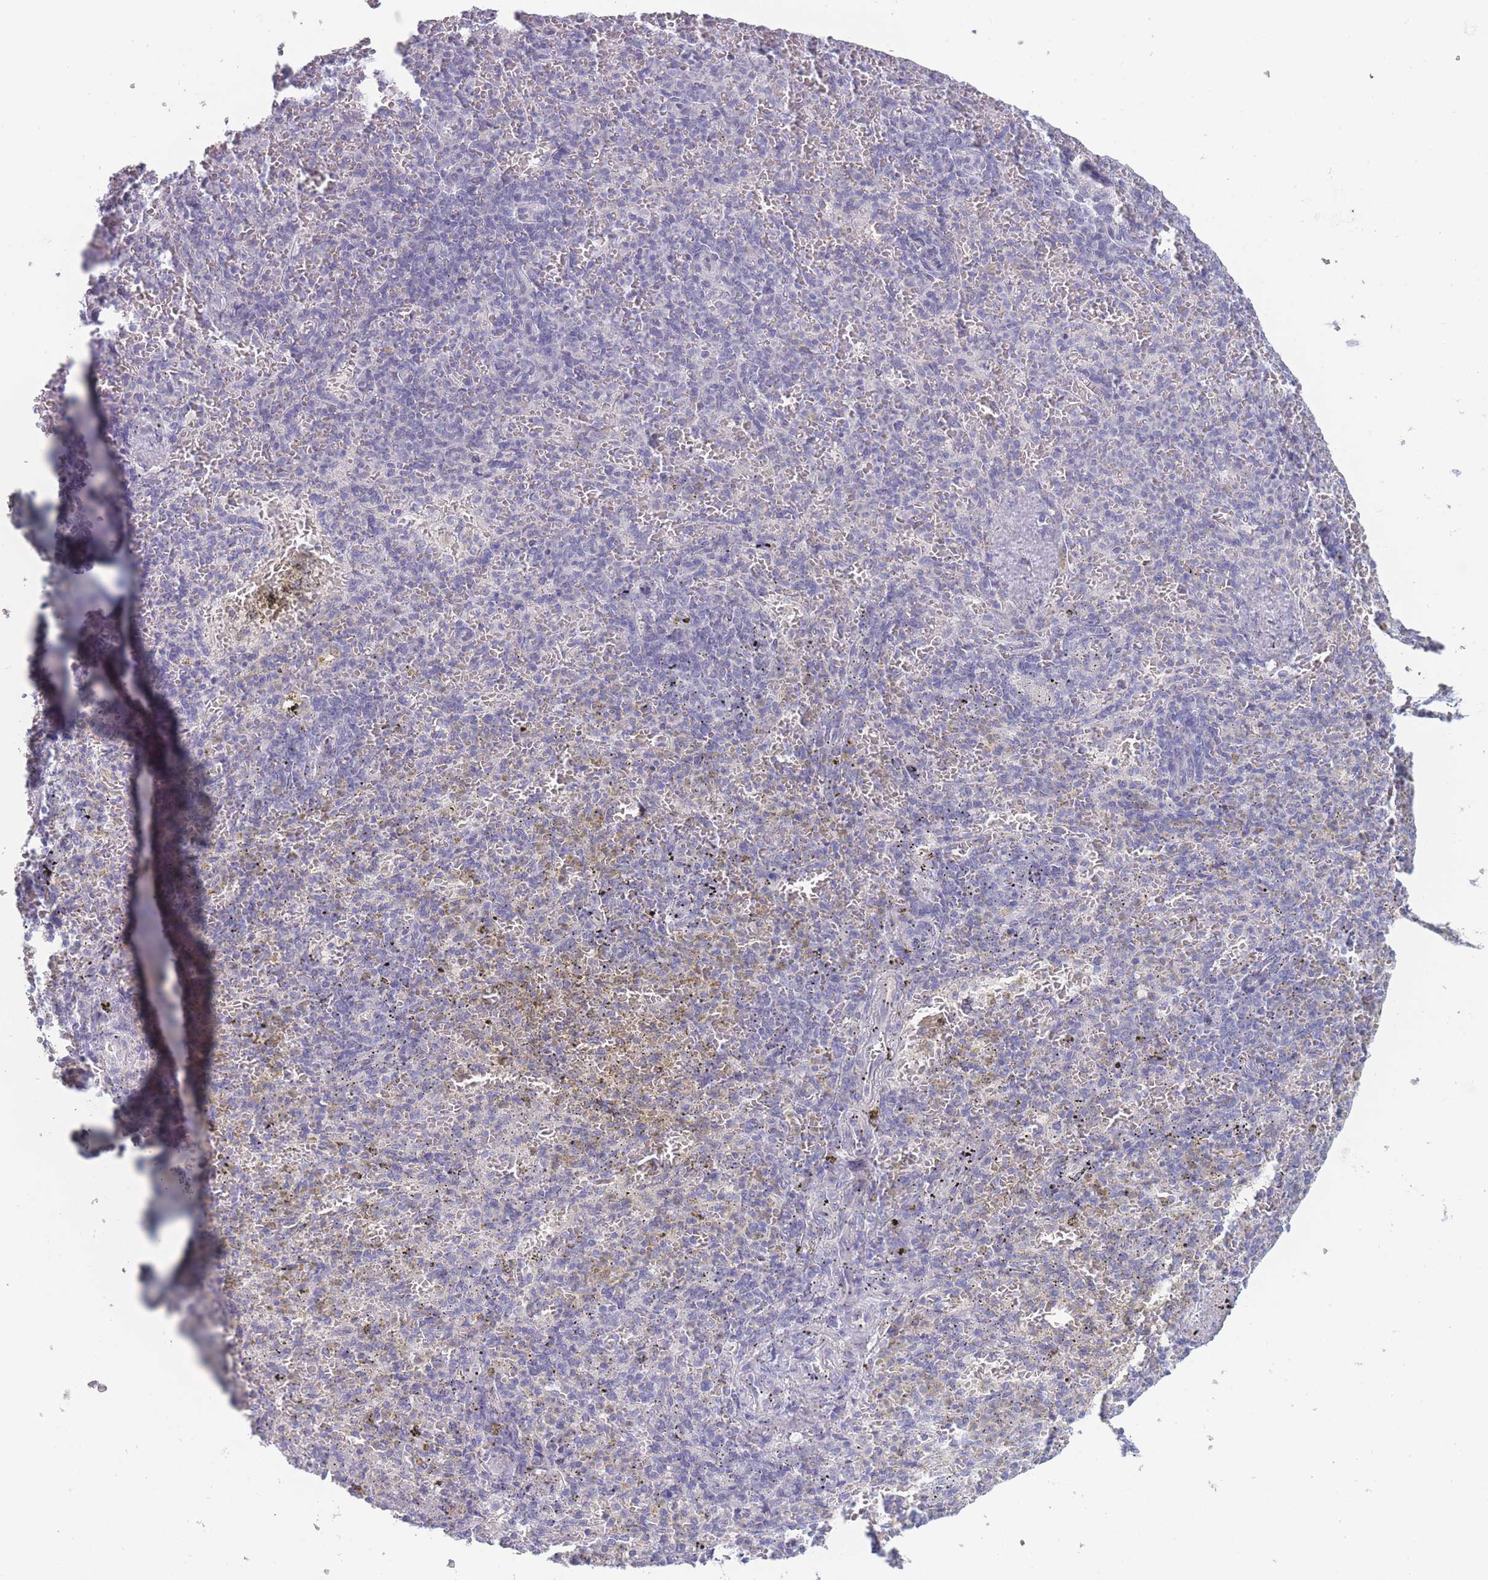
{"staining": {"intensity": "negative", "quantity": "none", "location": "none"}, "tissue": "spleen", "cell_type": "Cells in red pulp", "image_type": "normal", "snomed": [{"axis": "morphology", "description": "Normal tissue, NOS"}, {"axis": "topography", "description": "Spleen"}], "caption": "Normal spleen was stained to show a protein in brown. There is no significant staining in cells in red pulp.", "gene": "ROS1", "patient": {"sex": "female", "age": 74}}